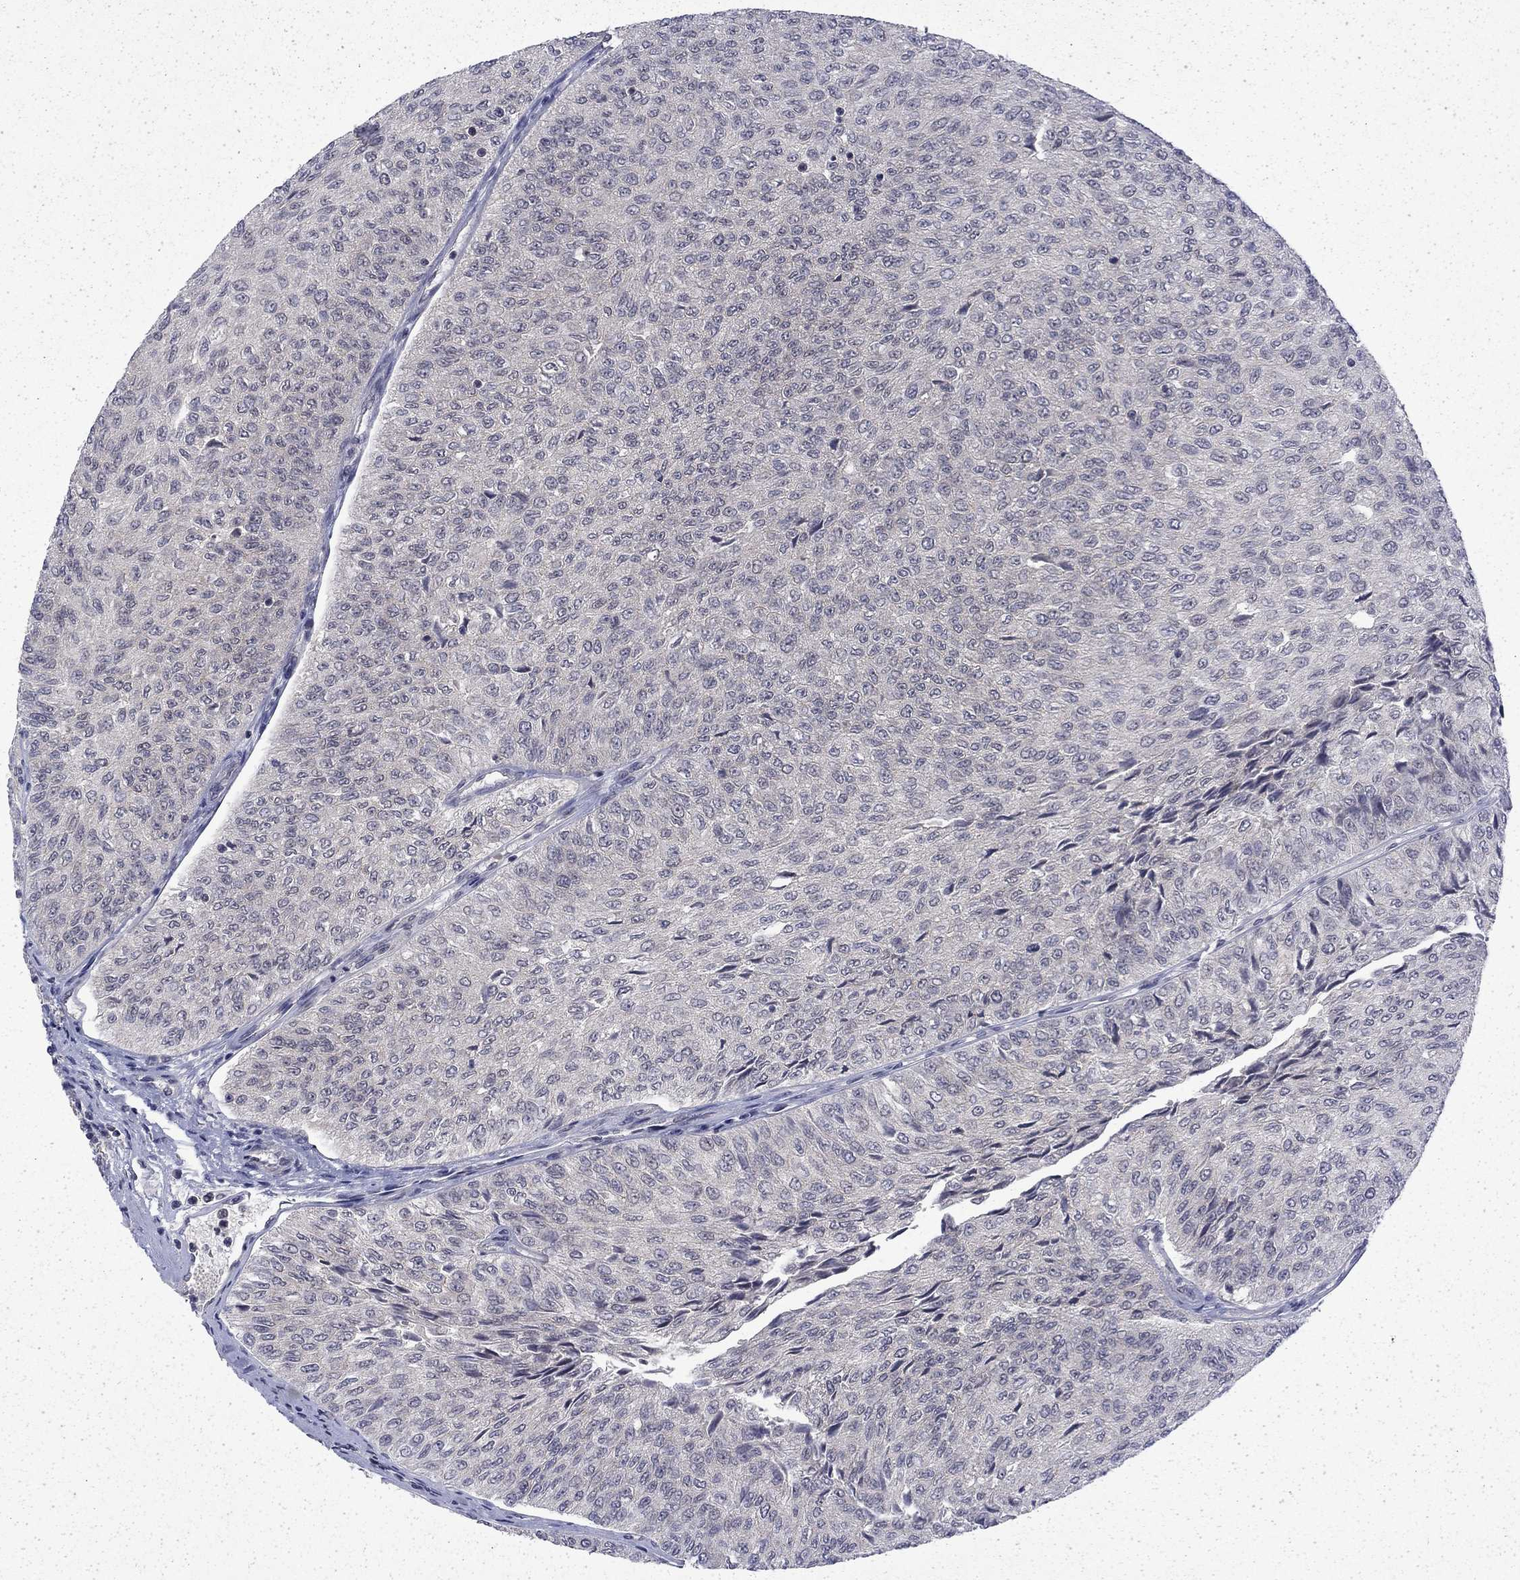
{"staining": {"intensity": "negative", "quantity": "none", "location": "none"}, "tissue": "urothelial cancer", "cell_type": "Tumor cells", "image_type": "cancer", "snomed": [{"axis": "morphology", "description": "Urothelial carcinoma, Low grade"}, {"axis": "topography", "description": "Urinary bladder"}], "caption": "The photomicrograph displays no significant positivity in tumor cells of urothelial cancer.", "gene": "CHAT", "patient": {"sex": "male", "age": 78}}